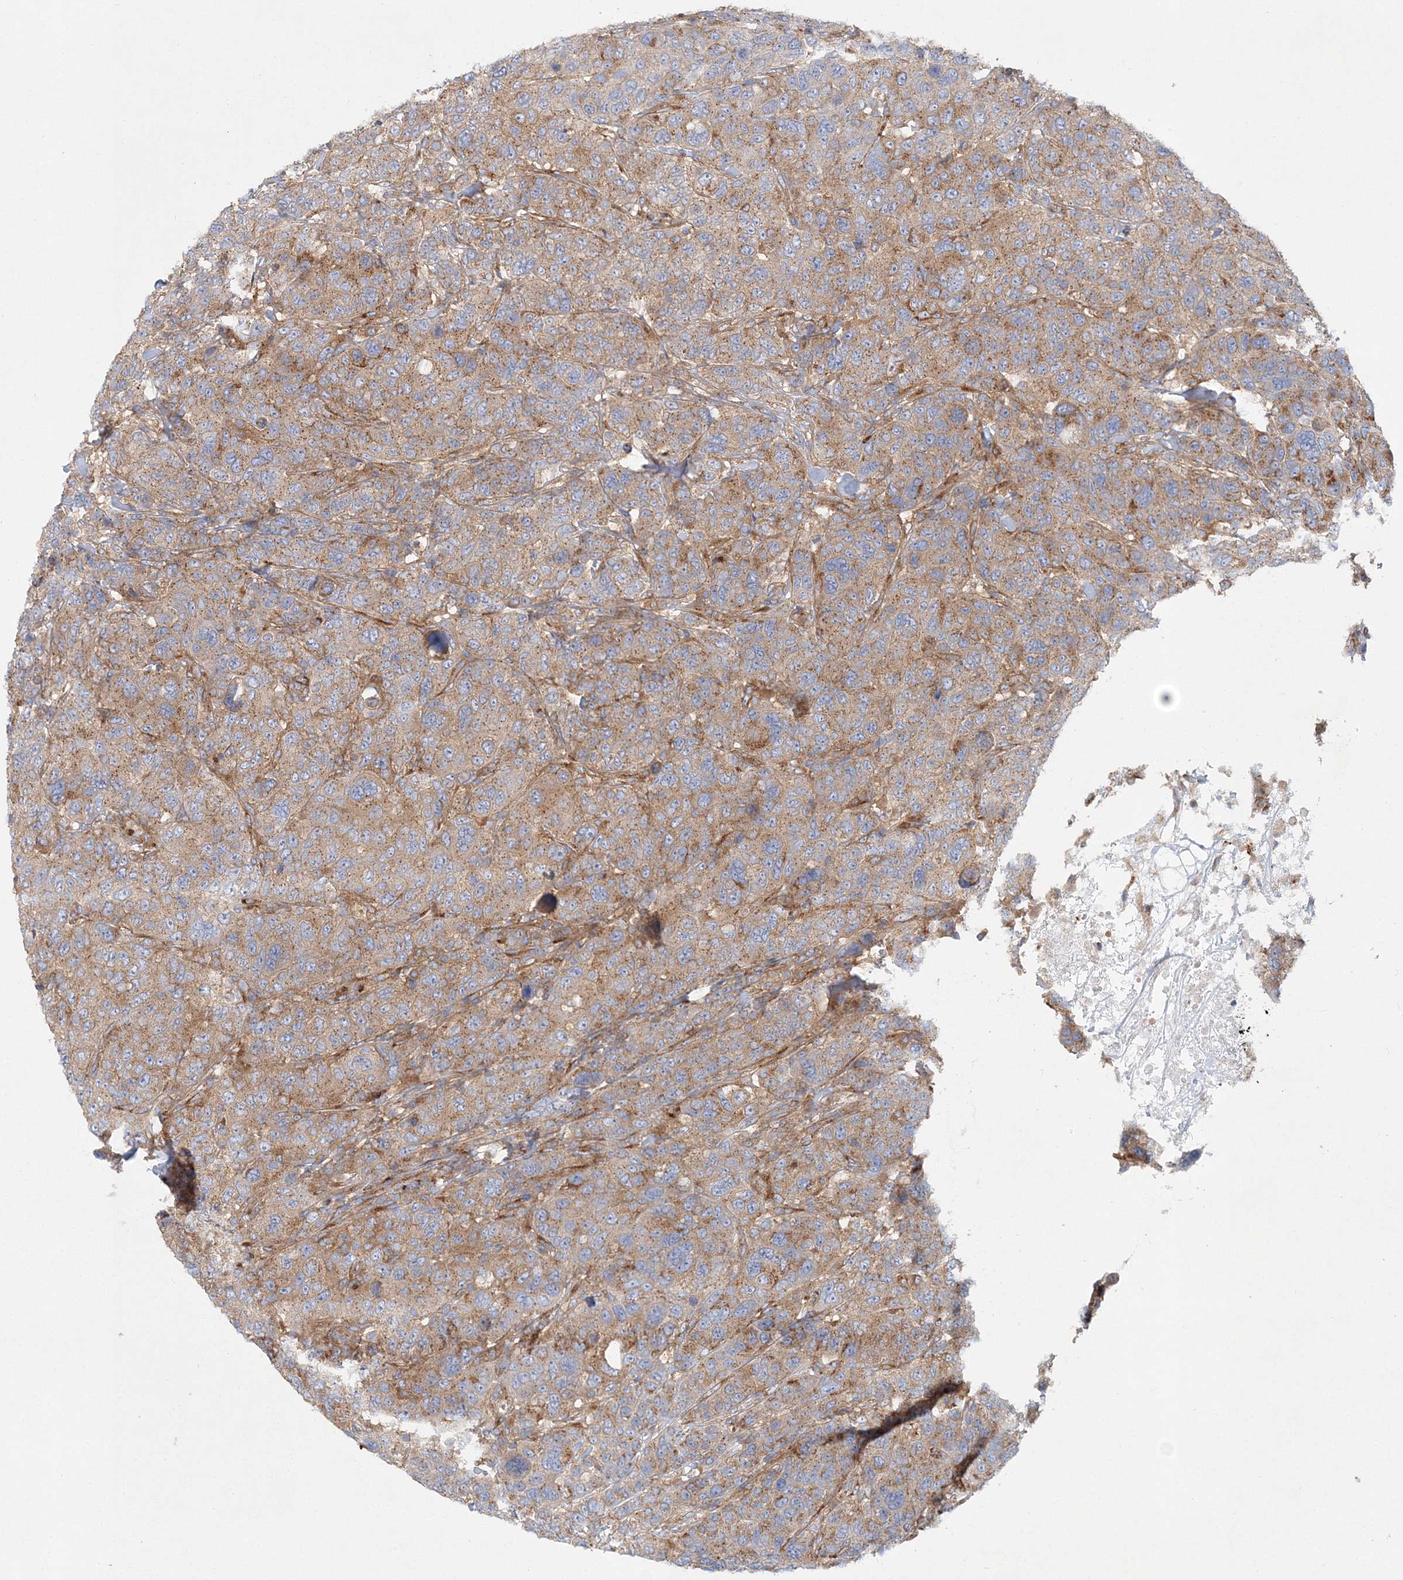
{"staining": {"intensity": "moderate", "quantity": ">75%", "location": "cytoplasmic/membranous"}, "tissue": "breast cancer", "cell_type": "Tumor cells", "image_type": "cancer", "snomed": [{"axis": "morphology", "description": "Duct carcinoma"}, {"axis": "topography", "description": "Breast"}], "caption": "Protein staining of breast invasive ductal carcinoma tissue exhibits moderate cytoplasmic/membranous positivity in approximately >75% of tumor cells.", "gene": "SEC23IP", "patient": {"sex": "female", "age": 37}}